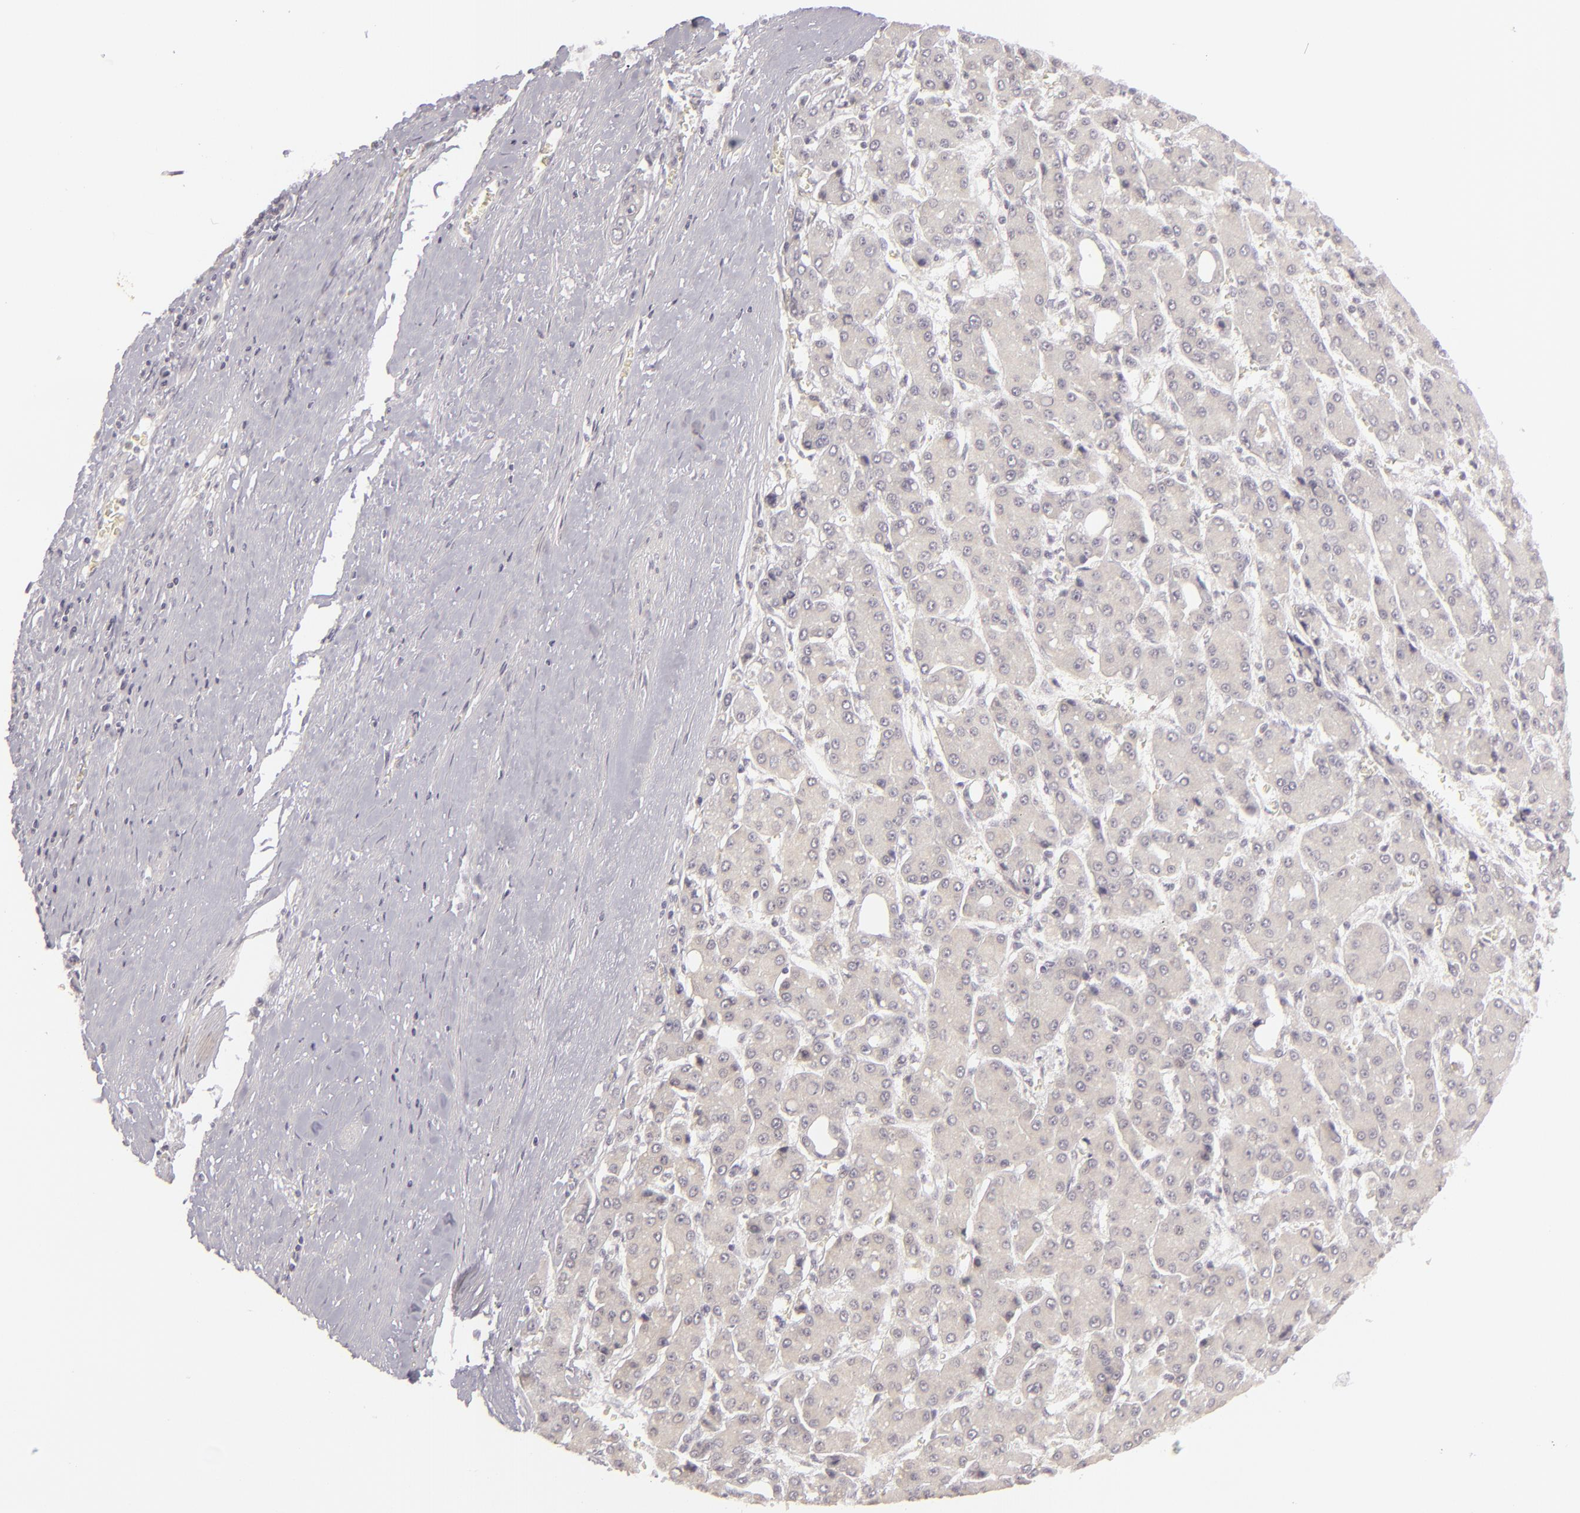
{"staining": {"intensity": "weak", "quantity": "<25%", "location": "cytoplasmic/membranous"}, "tissue": "liver cancer", "cell_type": "Tumor cells", "image_type": "cancer", "snomed": [{"axis": "morphology", "description": "Carcinoma, Hepatocellular, NOS"}, {"axis": "topography", "description": "Liver"}], "caption": "Immunohistochemistry micrograph of liver cancer stained for a protein (brown), which exhibits no expression in tumor cells.", "gene": "SIX1", "patient": {"sex": "male", "age": 69}}